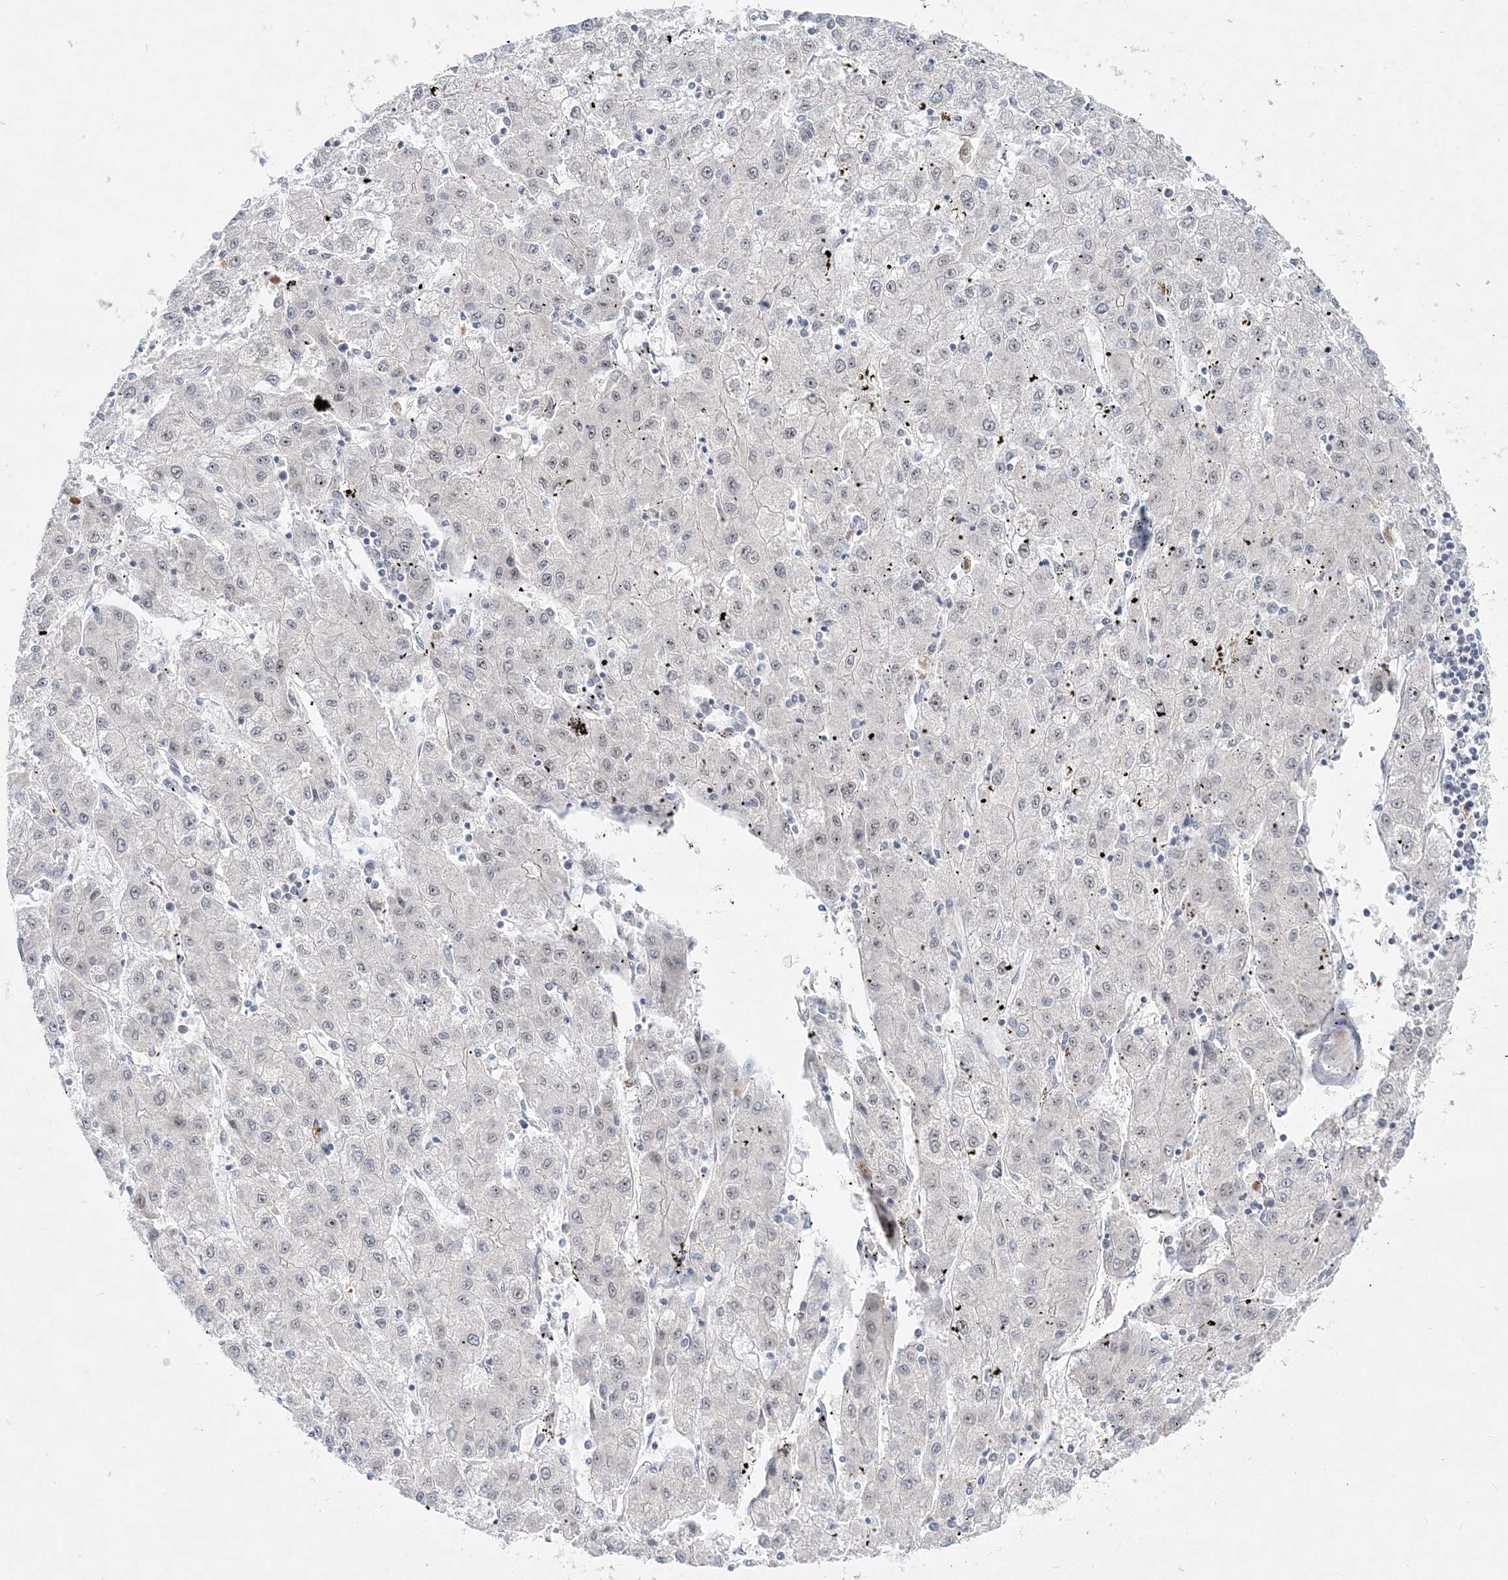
{"staining": {"intensity": "negative", "quantity": "none", "location": "none"}, "tissue": "liver cancer", "cell_type": "Tumor cells", "image_type": "cancer", "snomed": [{"axis": "morphology", "description": "Carcinoma, Hepatocellular, NOS"}, {"axis": "topography", "description": "Liver"}], "caption": "Immunohistochemistry photomicrograph of liver hepatocellular carcinoma stained for a protein (brown), which exhibits no positivity in tumor cells.", "gene": "DNAH5", "patient": {"sex": "male", "age": 72}}